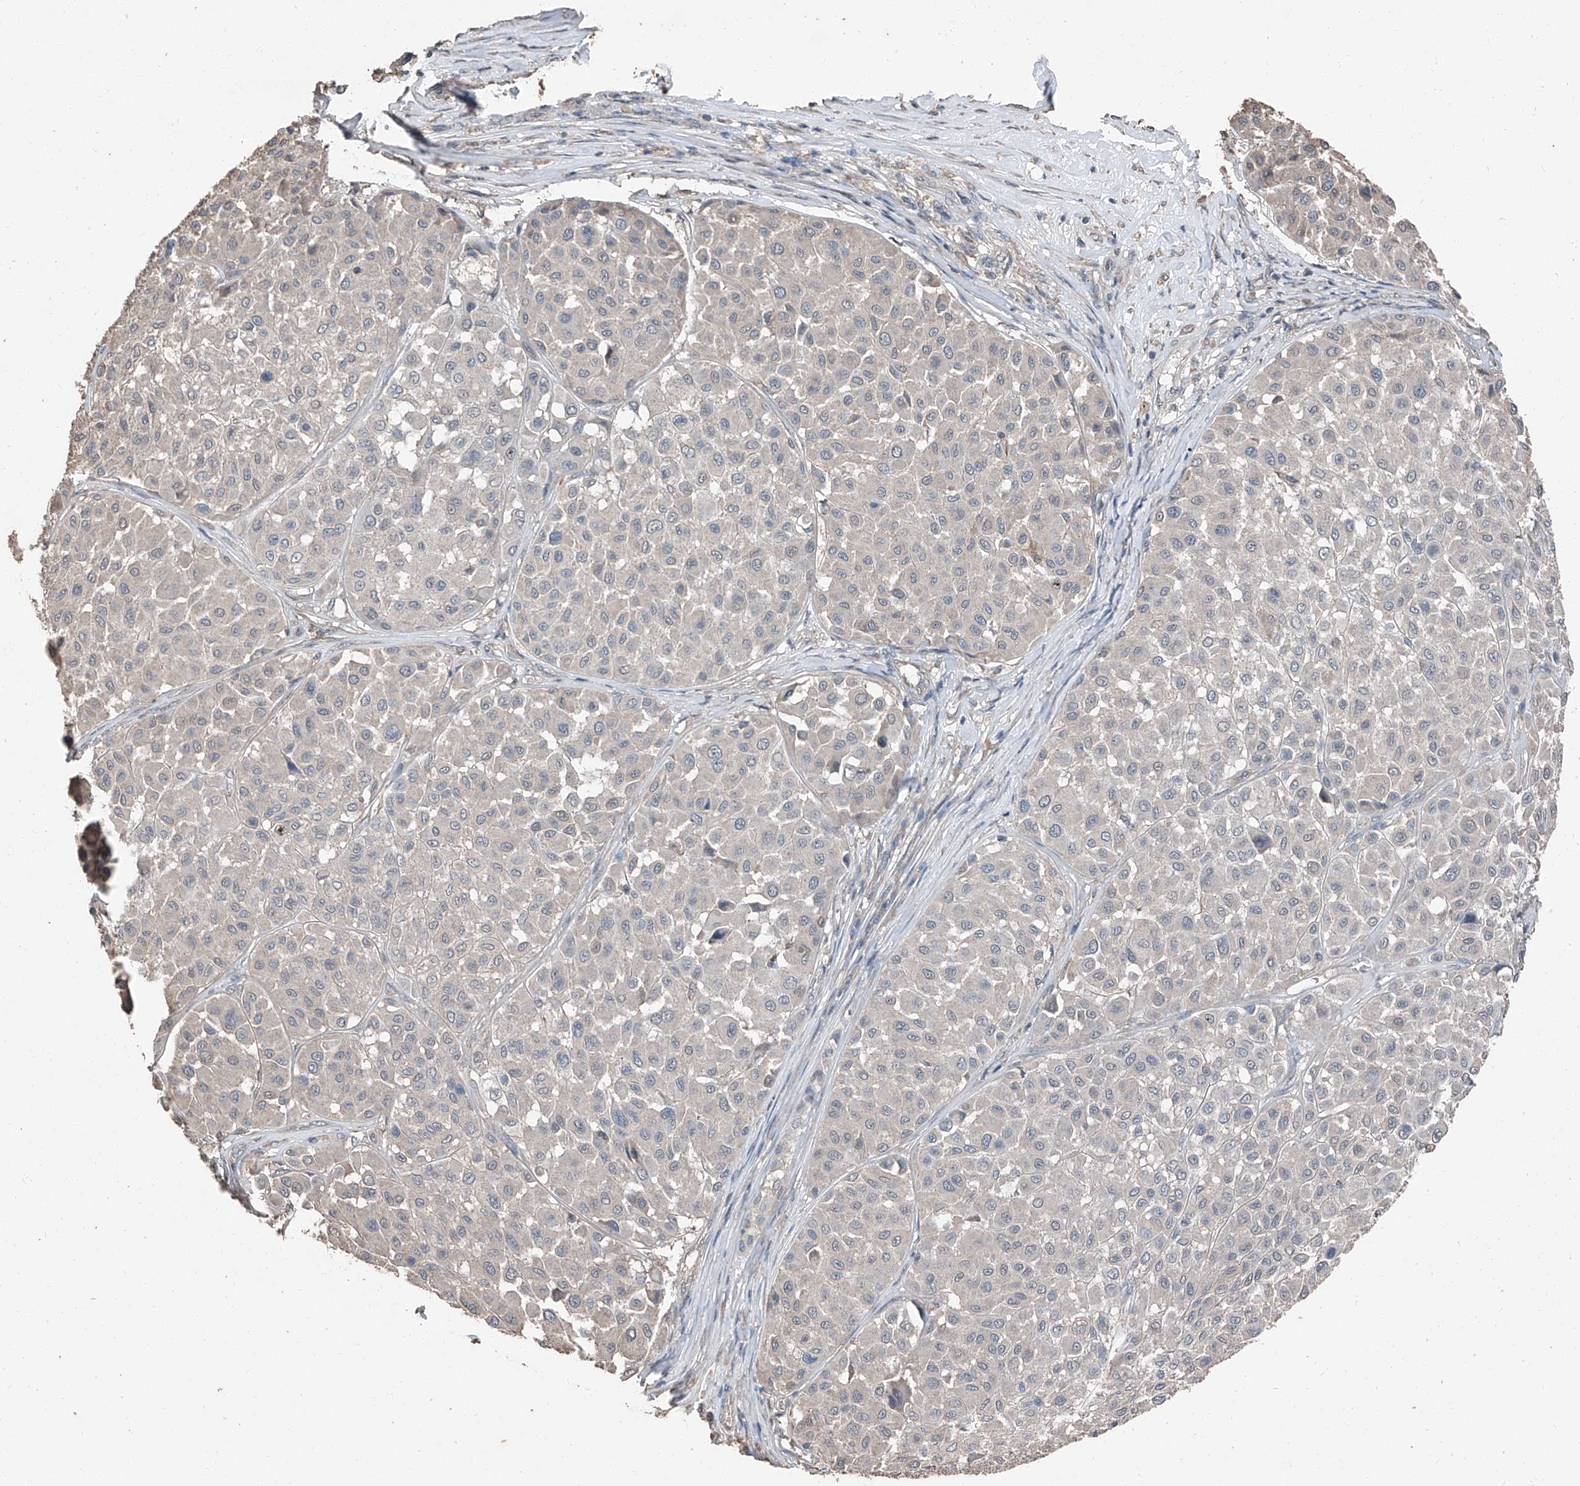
{"staining": {"intensity": "negative", "quantity": "none", "location": "none"}, "tissue": "melanoma", "cell_type": "Tumor cells", "image_type": "cancer", "snomed": [{"axis": "morphology", "description": "Malignant melanoma, Metastatic site"}, {"axis": "topography", "description": "Soft tissue"}], "caption": "Immunohistochemistry (IHC) of melanoma exhibits no expression in tumor cells.", "gene": "MAMLD1", "patient": {"sex": "male", "age": 41}}